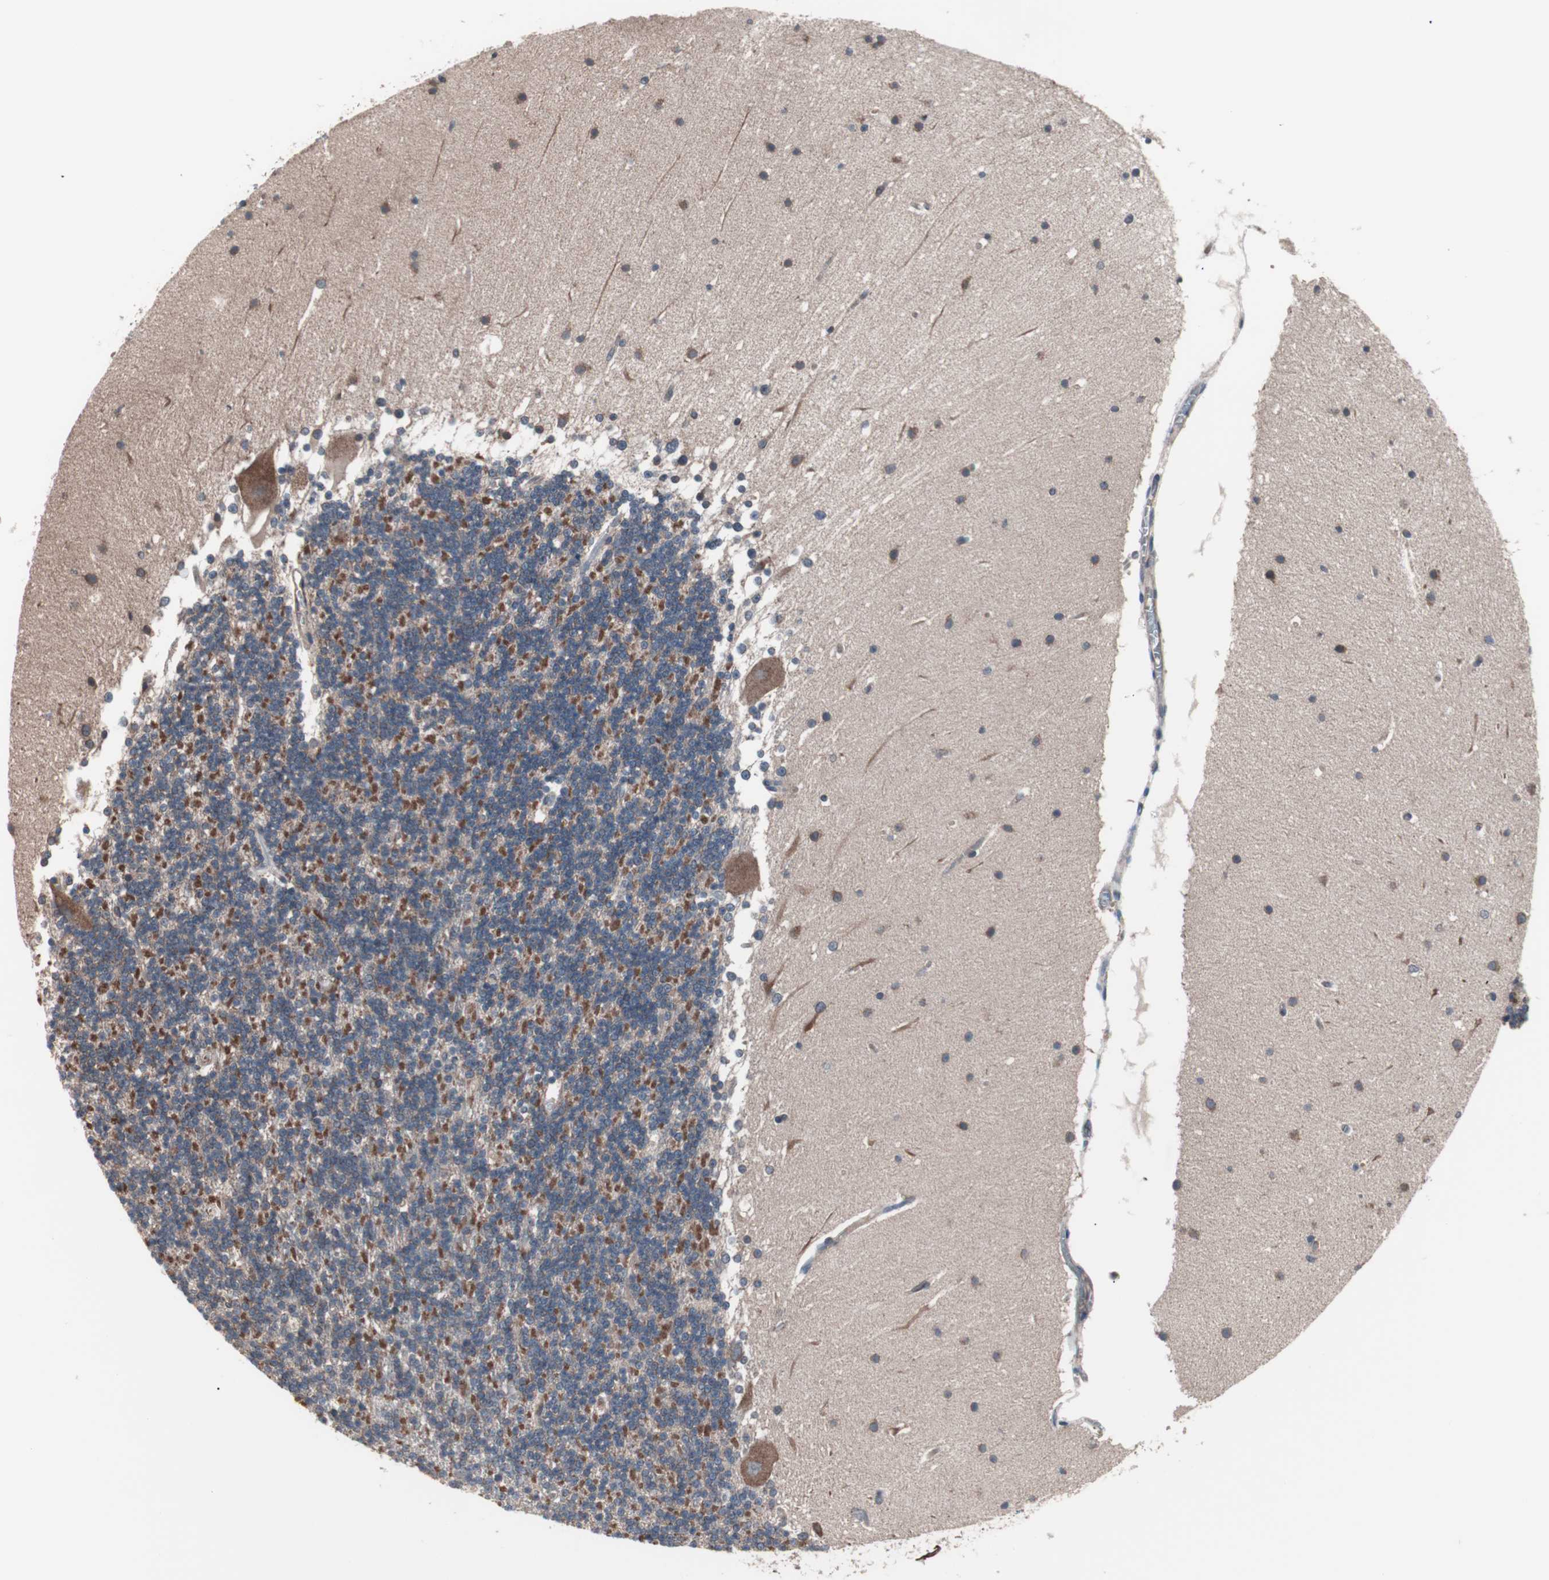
{"staining": {"intensity": "strong", "quantity": "25%-75%", "location": "cytoplasmic/membranous"}, "tissue": "cerebellum", "cell_type": "Cells in granular layer", "image_type": "normal", "snomed": [{"axis": "morphology", "description": "Normal tissue, NOS"}, {"axis": "topography", "description": "Cerebellum"}], "caption": "About 25%-75% of cells in granular layer in normal cerebellum show strong cytoplasmic/membranous protein expression as visualized by brown immunohistochemical staining.", "gene": "CTTNBP2NL", "patient": {"sex": "female", "age": 19}}